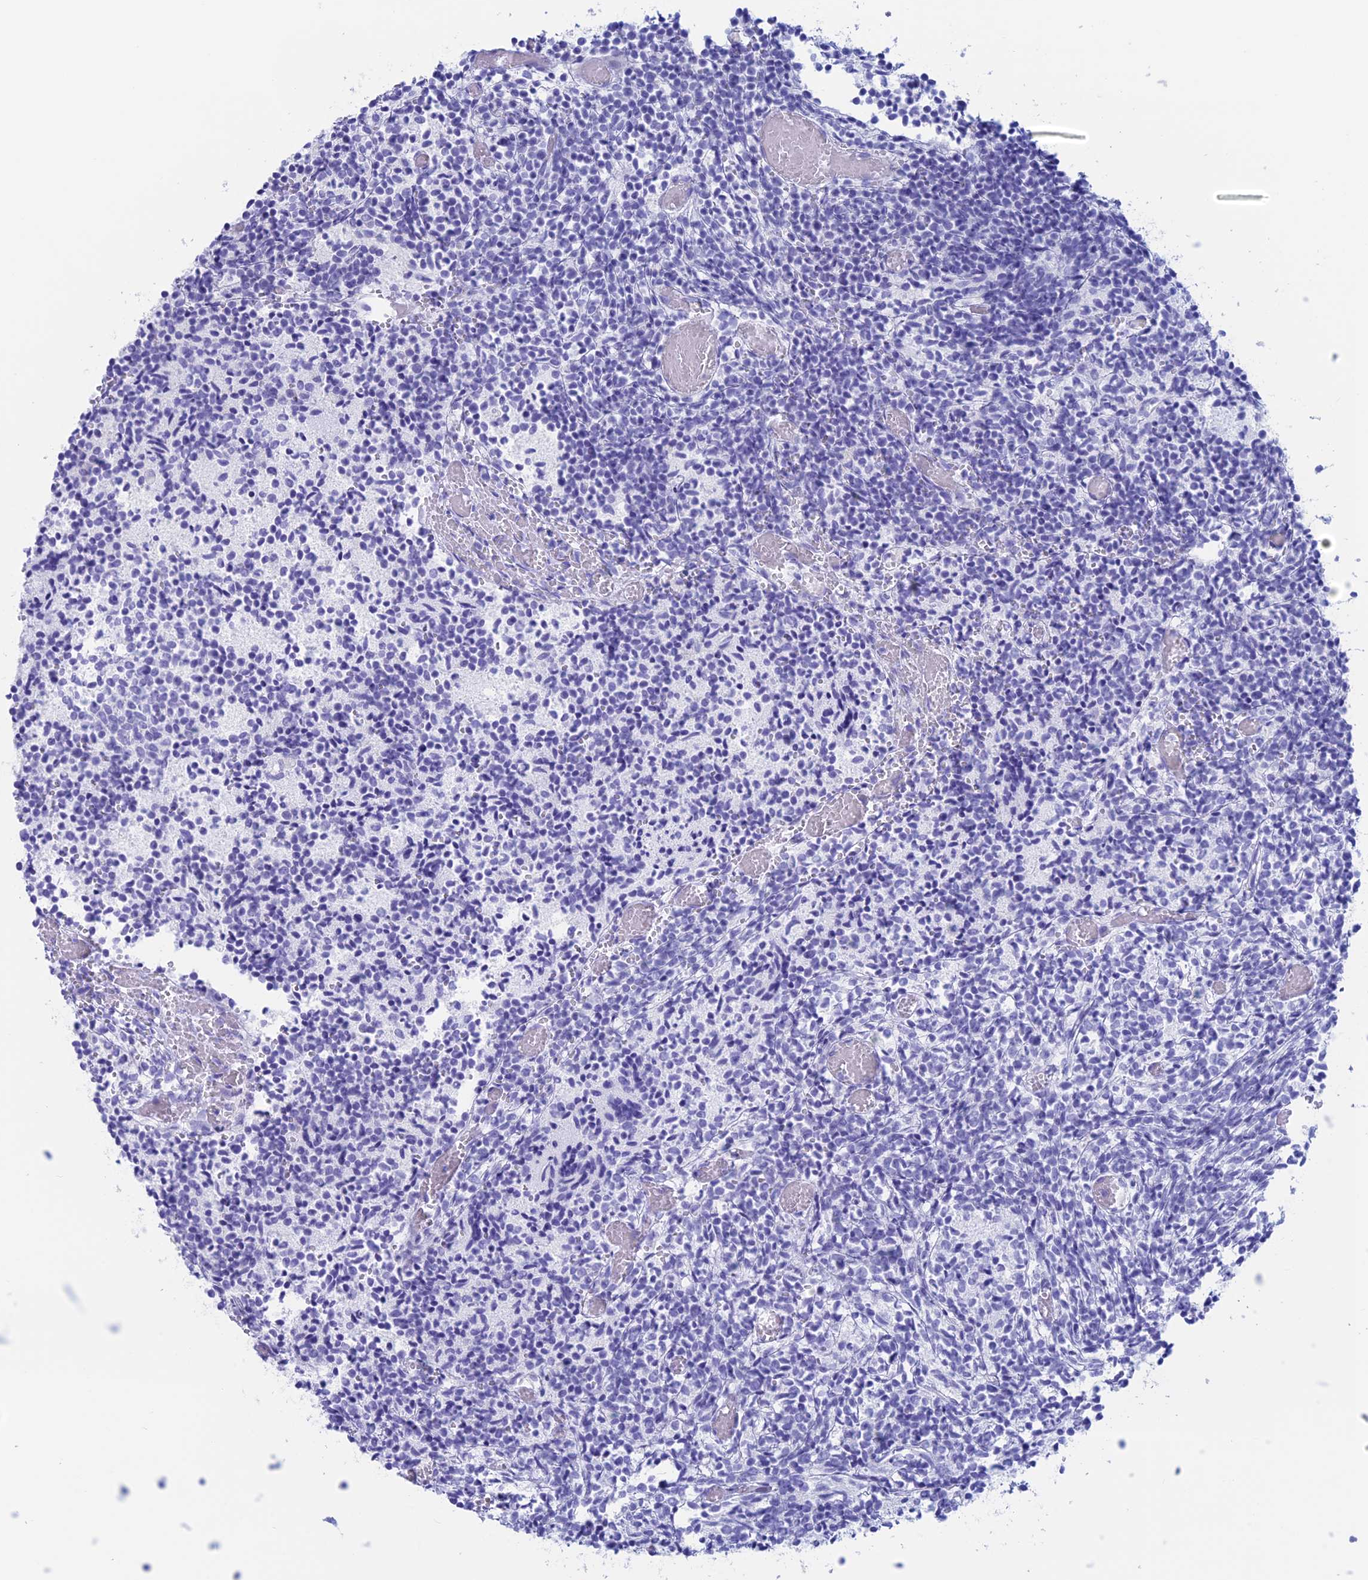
{"staining": {"intensity": "negative", "quantity": "none", "location": "none"}, "tissue": "glioma", "cell_type": "Tumor cells", "image_type": "cancer", "snomed": [{"axis": "morphology", "description": "Glioma, malignant, Low grade"}, {"axis": "topography", "description": "Brain"}], "caption": "Immunohistochemistry of malignant glioma (low-grade) displays no expression in tumor cells.", "gene": "RP1", "patient": {"sex": "female", "age": 1}}